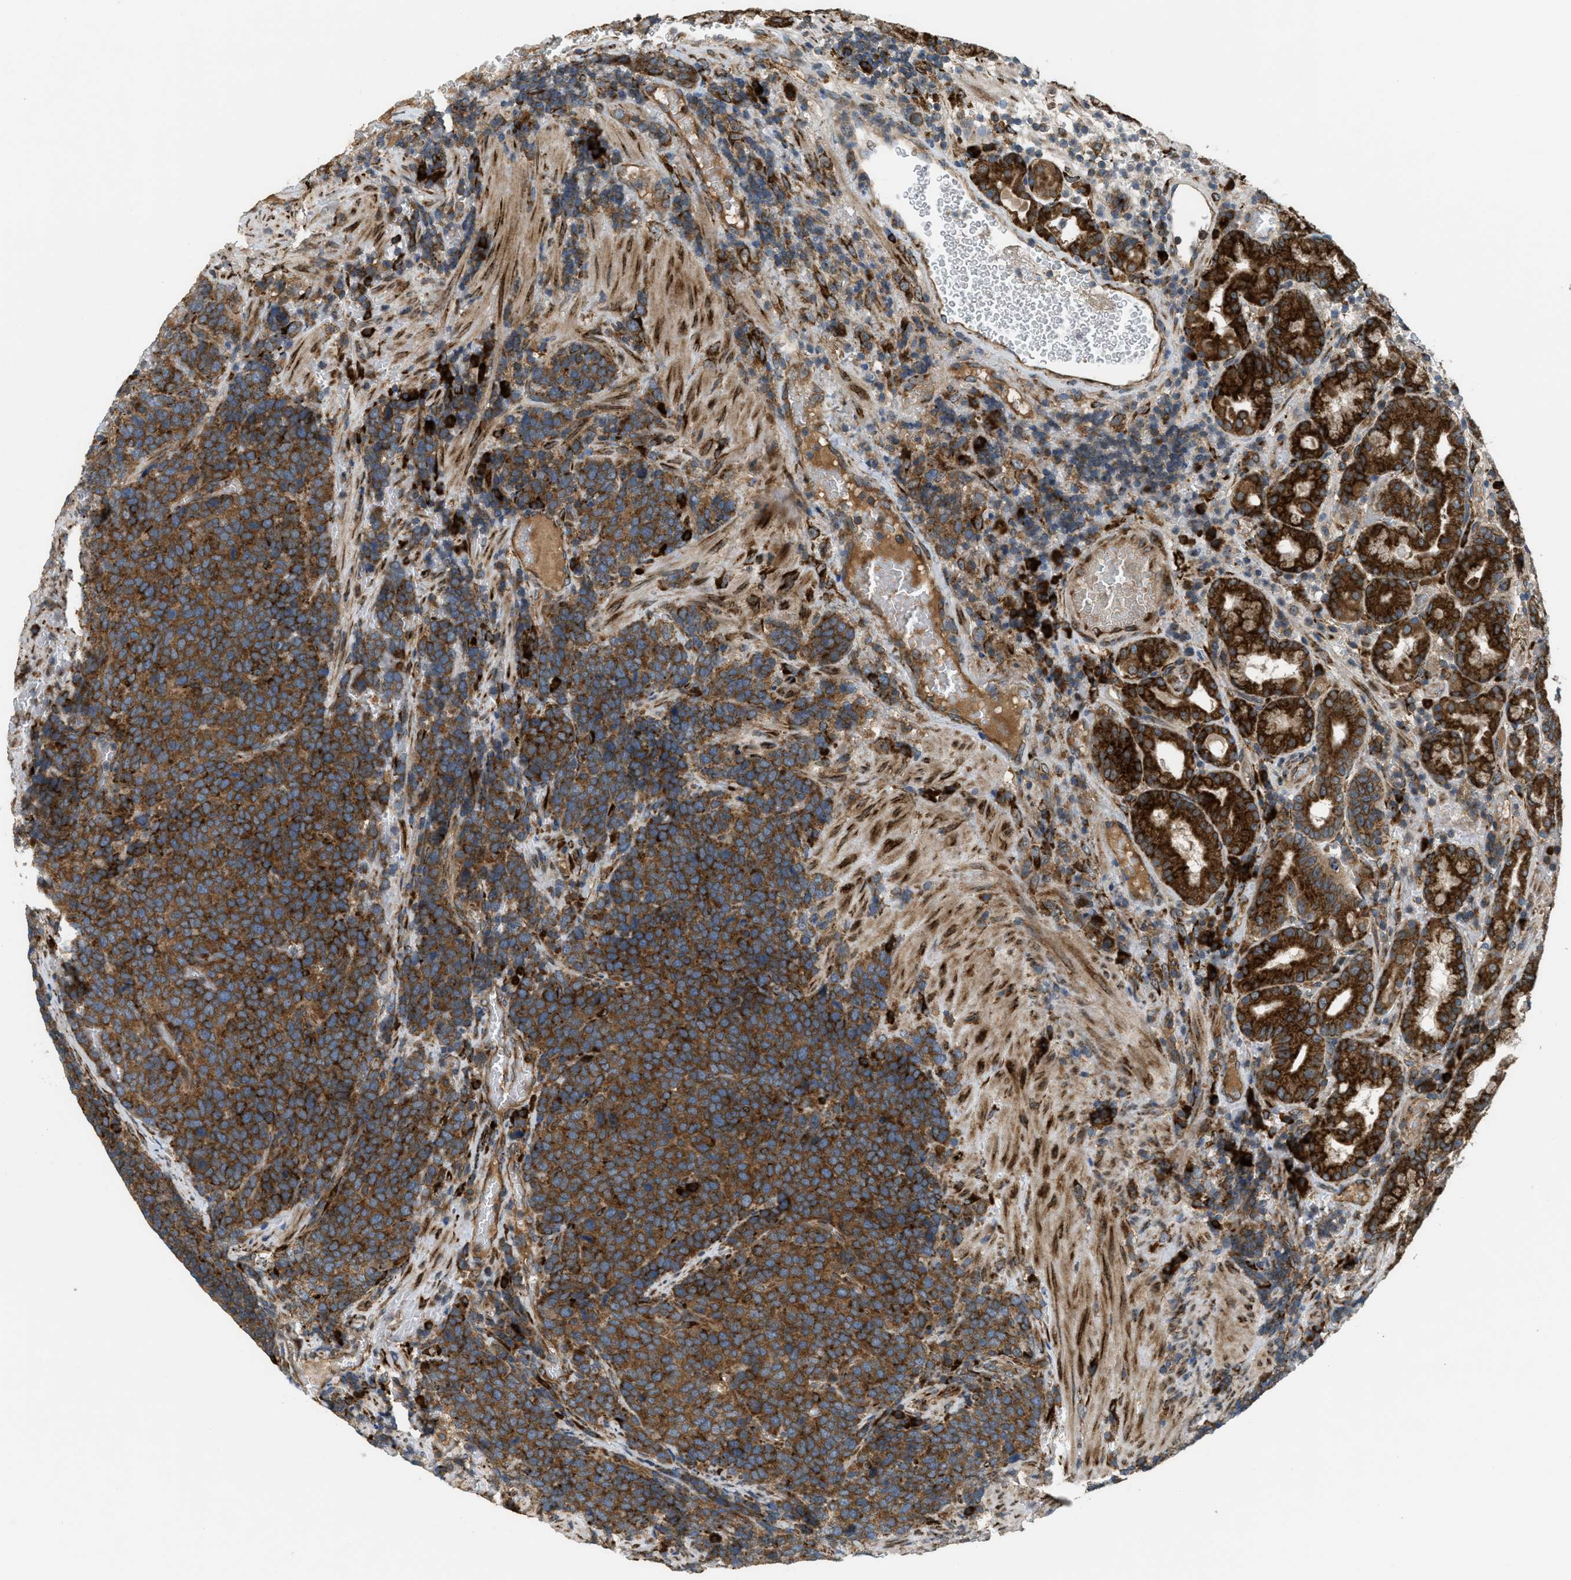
{"staining": {"intensity": "strong", "quantity": ">75%", "location": "cytoplasmic/membranous"}, "tissue": "stomach", "cell_type": "Glandular cells", "image_type": "normal", "snomed": [{"axis": "morphology", "description": "Normal tissue, NOS"}, {"axis": "morphology", "description": "Carcinoid, malignant, NOS"}, {"axis": "topography", "description": "Stomach, upper"}], "caption": "Immunohistochemical staining of unremarkable human stomach reveals high levels of strong cytoplasmic/membranous staining in approximately >75% of glandular cells.", "gene": "PCDH18", "patient": {"sex": "male", "age": 39}}